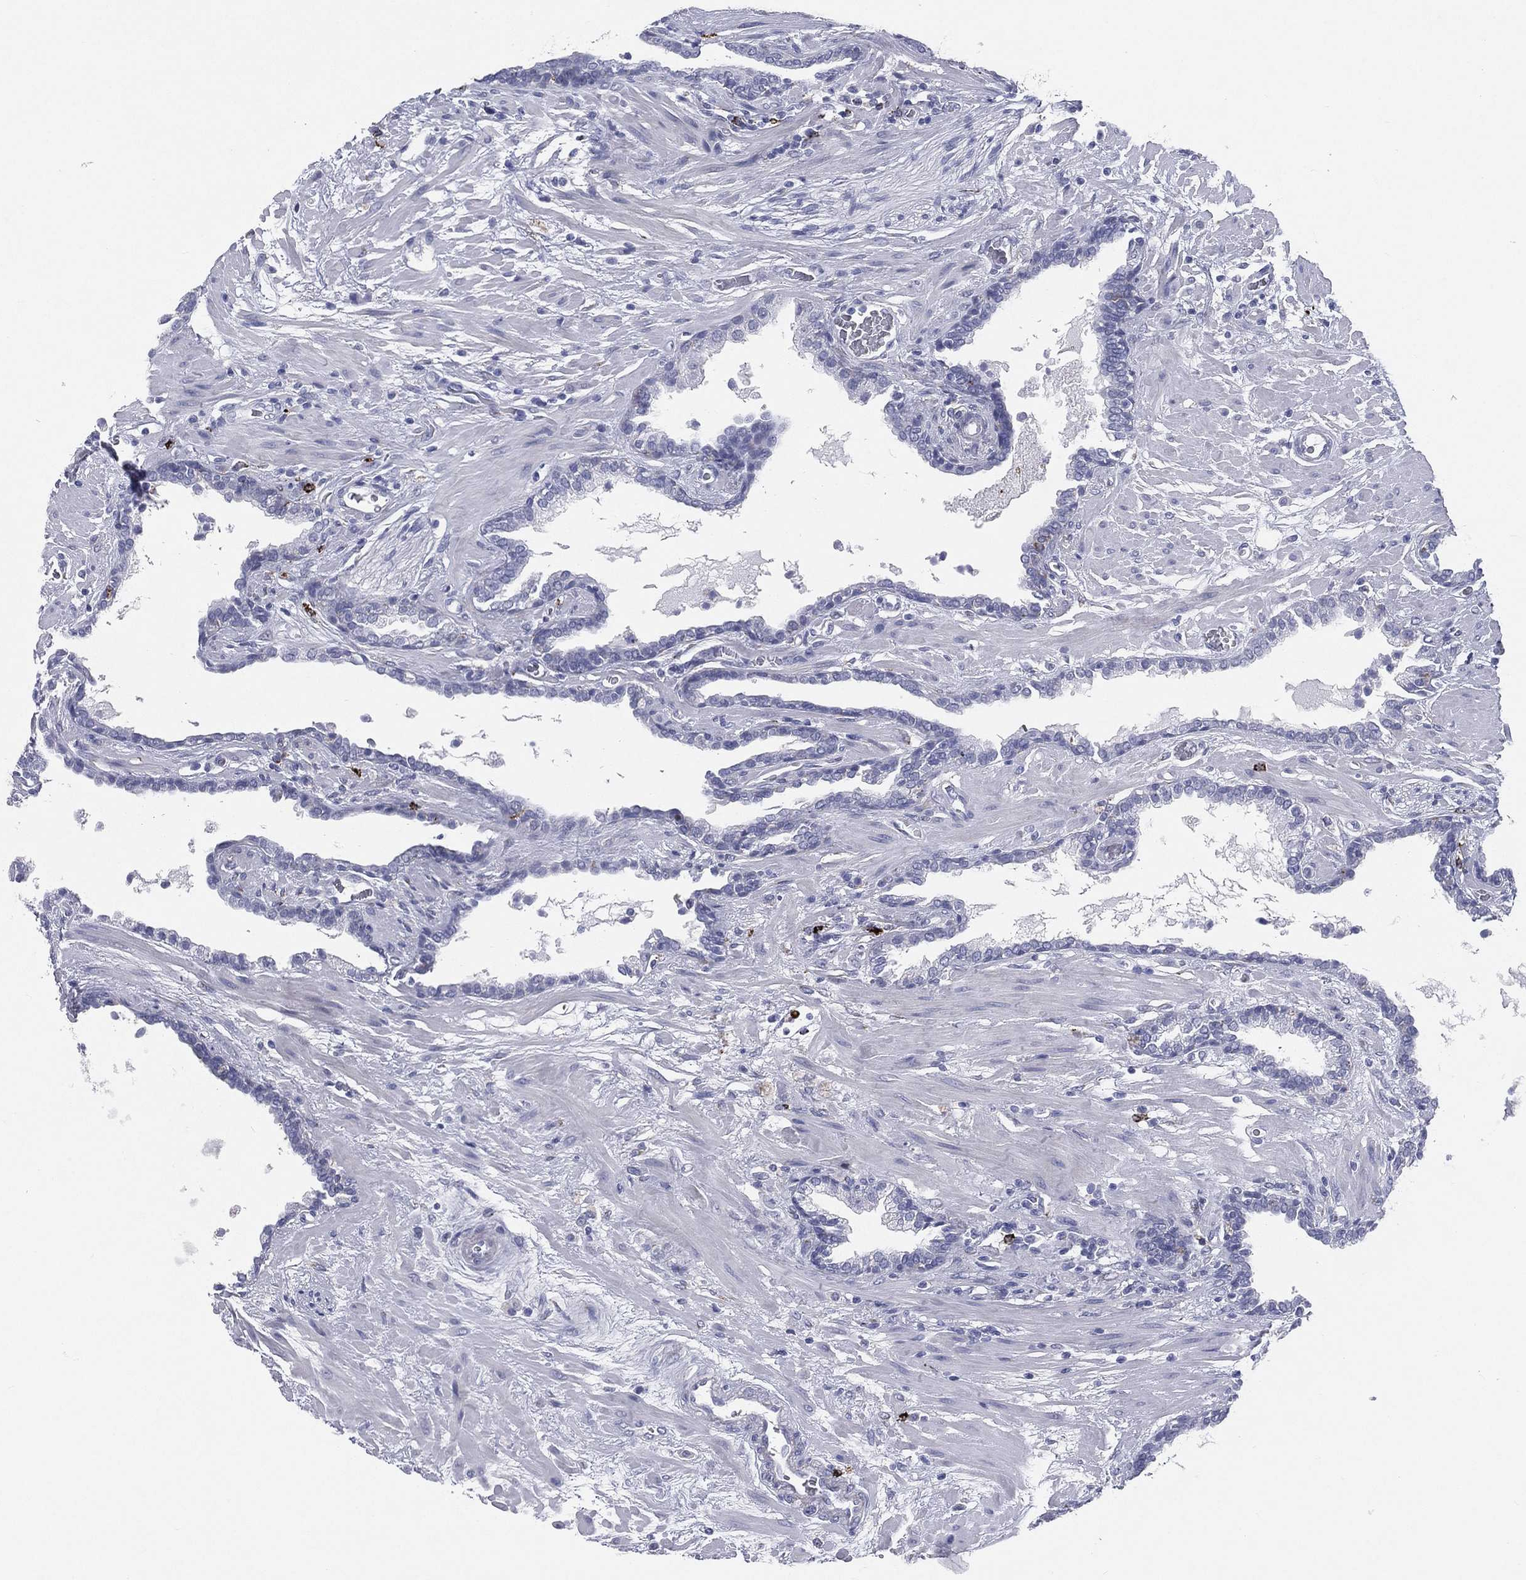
{"staining": {"intensity": "negative", "quantity": "none", "location": "none"}, "tissue": "prostate cancer", "cell_type": "Tumor cells", "image_type": "cancer", "snomed": [{"axis": "morphology", "description": "Adenocarcinoma, Low grade"}, {"axis": "topography", "description": "Prostate"}], "caption": "Prostate cancer (low-grade adenocarcinoma) was stained to show a protein in brown. There is no significant expression in tumor cells.", "gene": "HLA-DOA", "patient": {"sex": "male", "age": 69}}